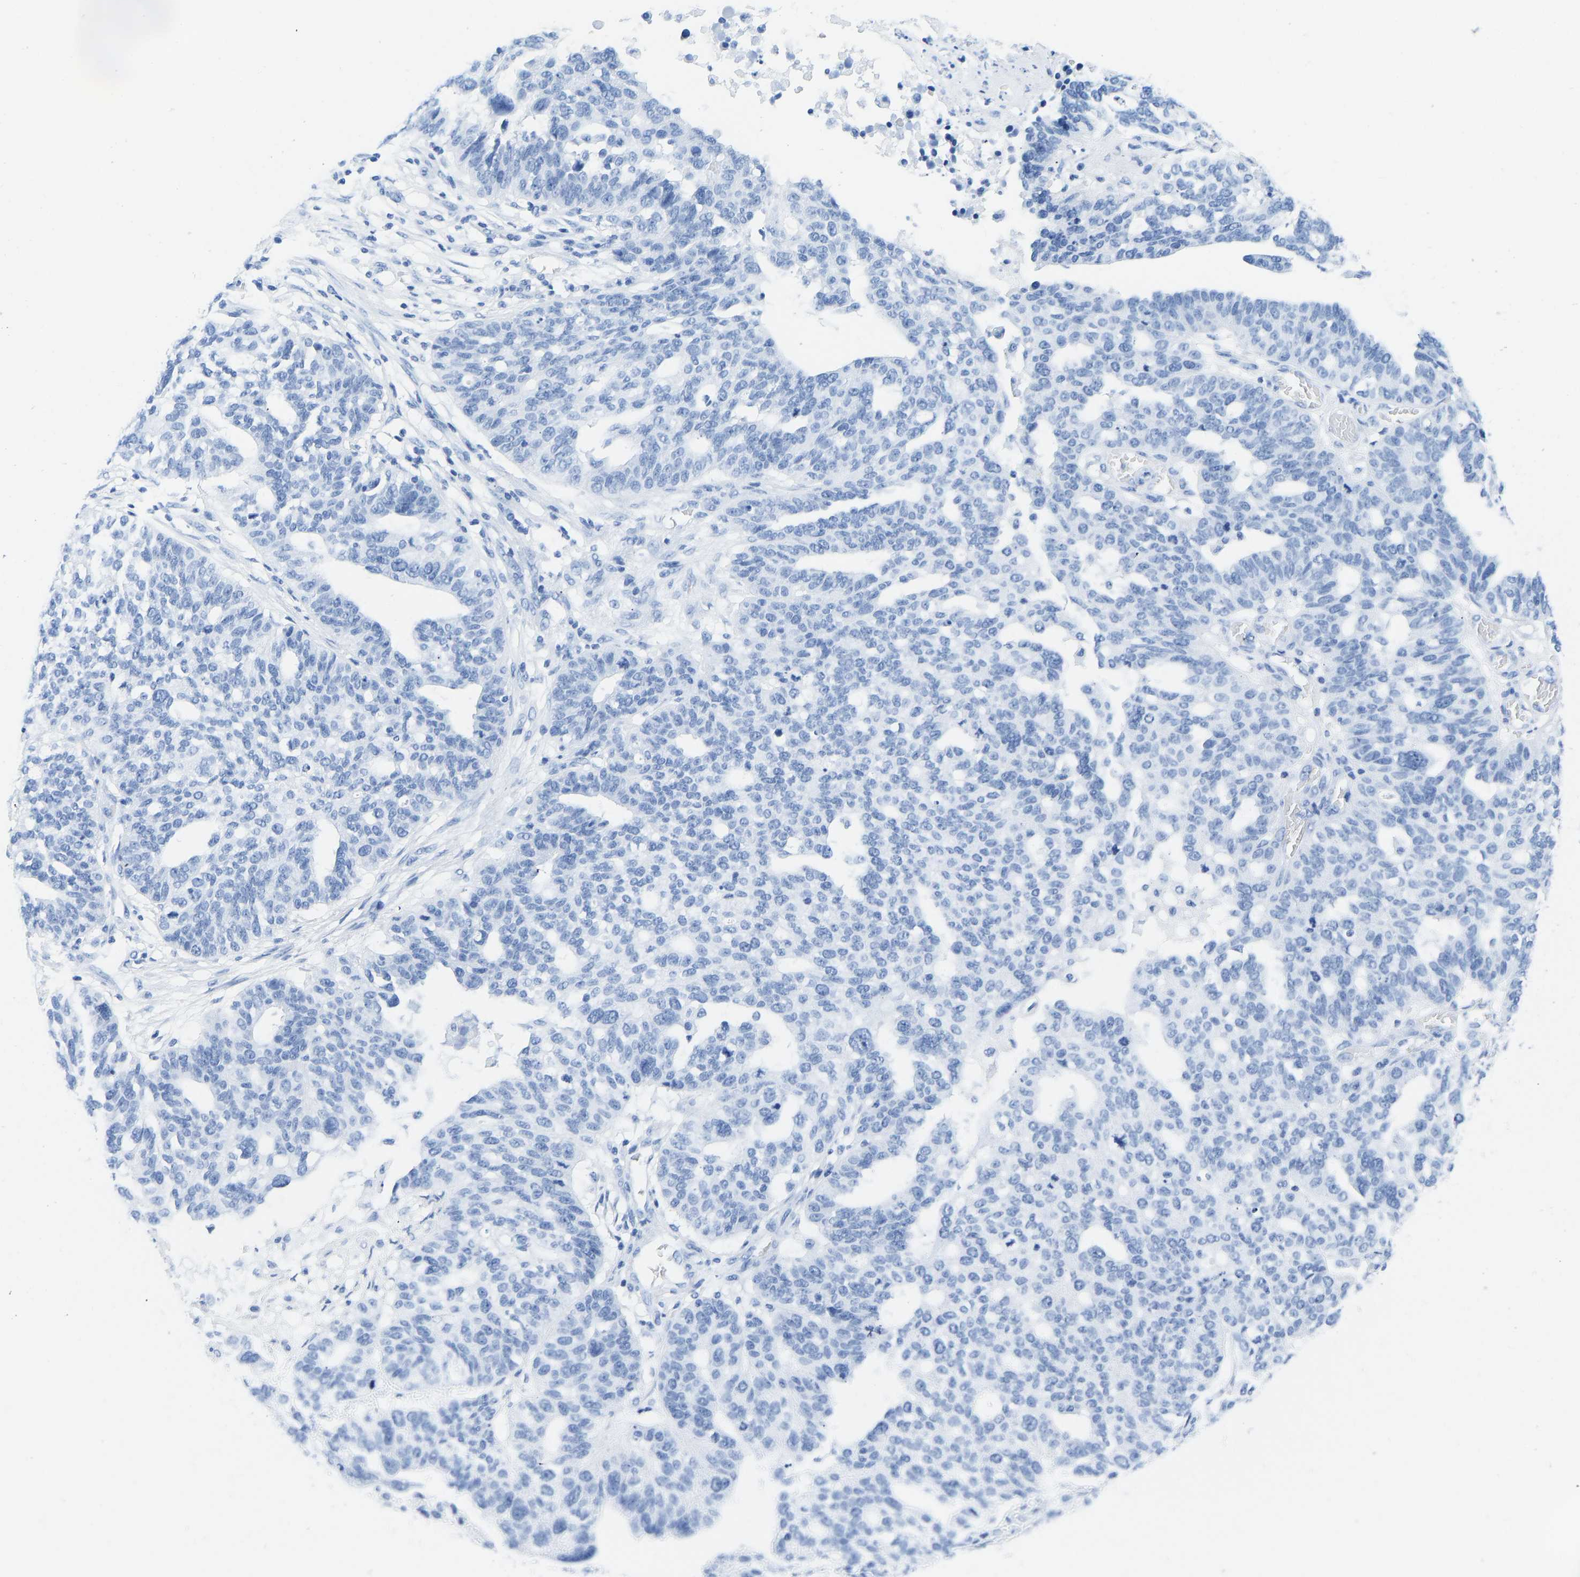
{"staining": {"intensity": "negative", "quantity": "none", "location": "none"}, "tissue": "ovarian cancer", "cell_type": "Tumor cells", "image_type": "cancer", "snomed": [{"axis": "morphology", "description": "Cystadenocarcinoma, serous, NOS"}, {"axis": "topography", "description": "Ovary"}], "caption": "The IHC micrograph has no significant positivity in tumor cells of ovarian serous cystadenocarcinoma tissue.", "gene": "ELMO2", "patient": {"sex": "female", "age": 59}}